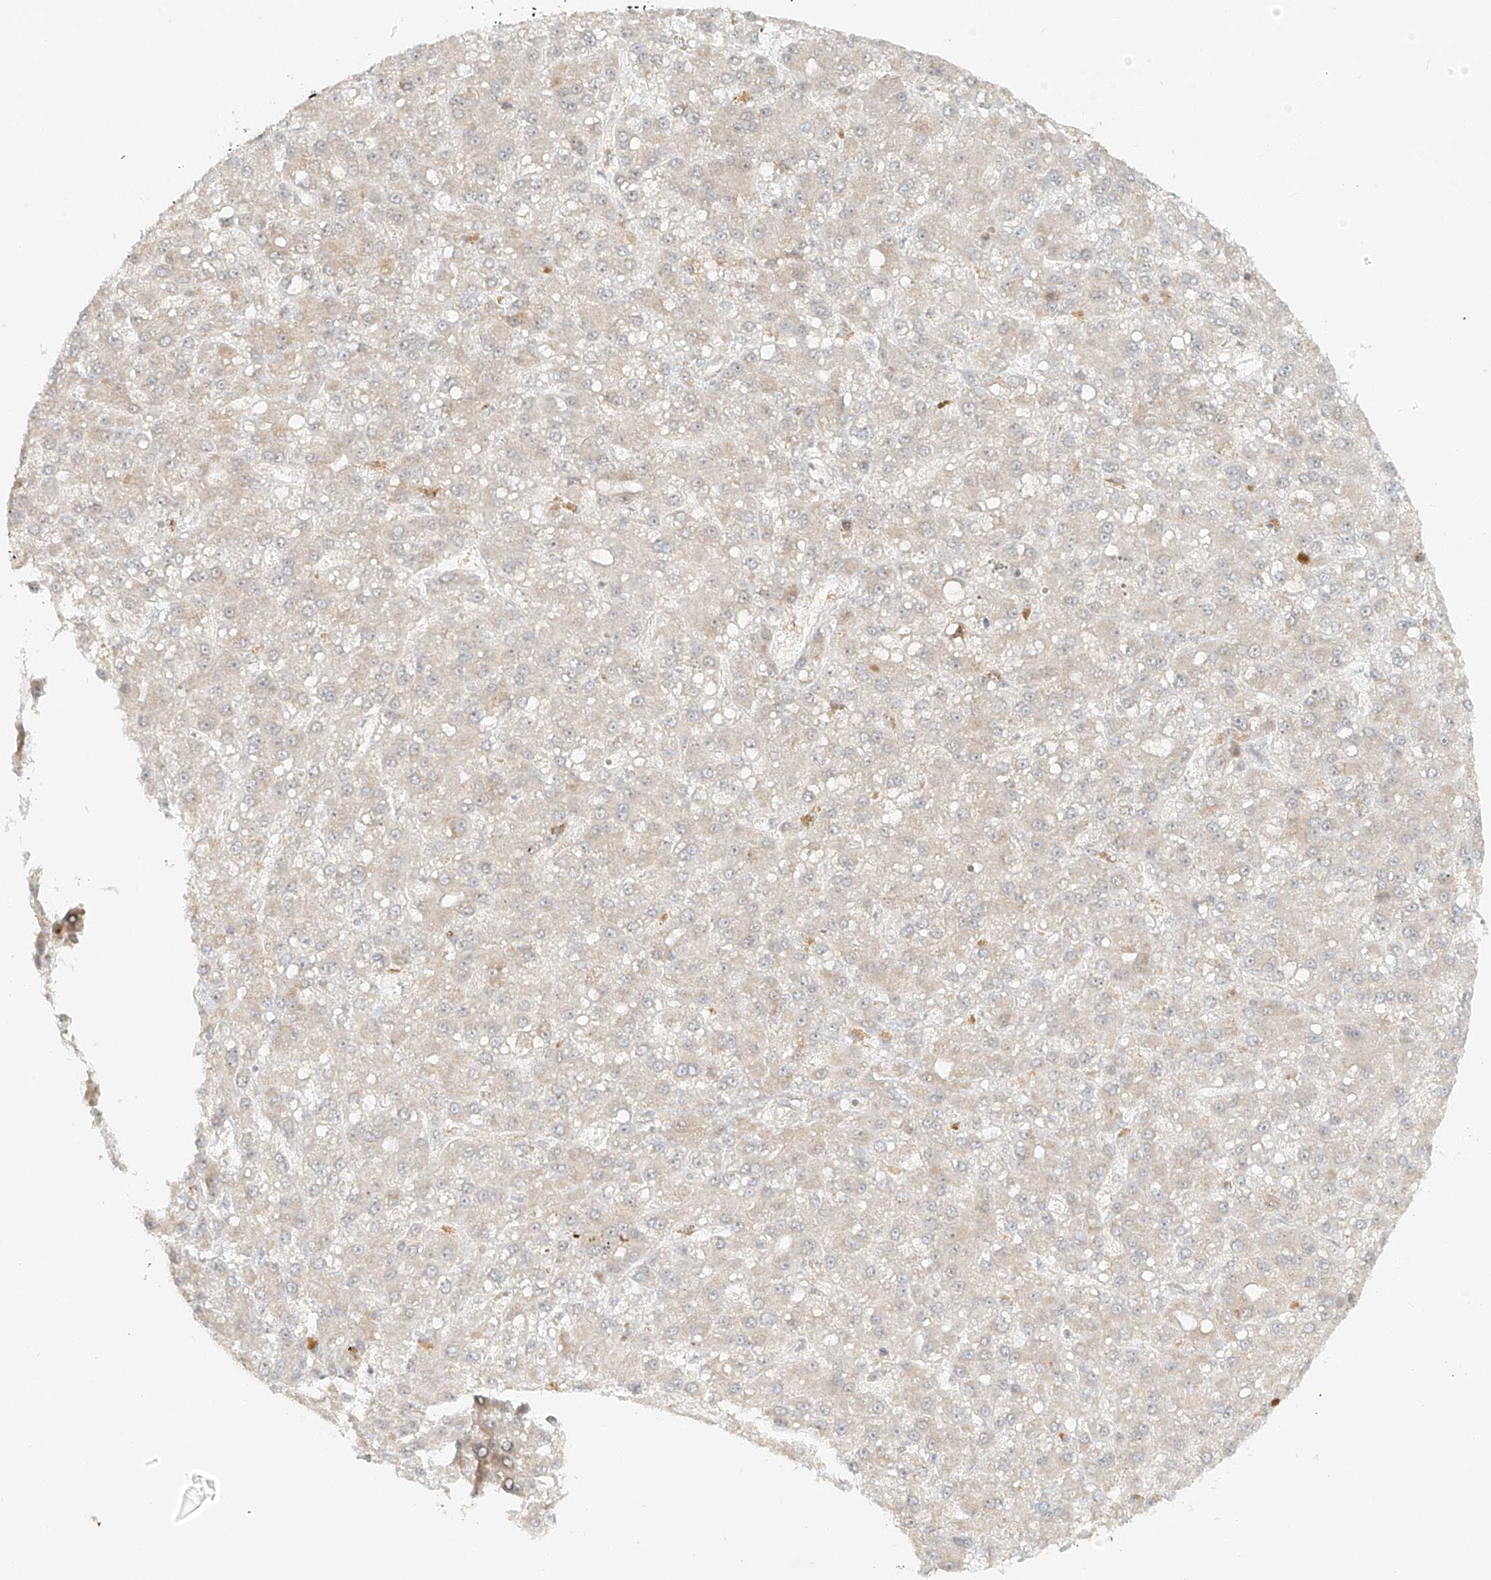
{"staining": {"intensity": "negative", "quantity": "none", "location": "none"}, "tissue": "liver cancer", "cell_type": "Tumor cells", "image_type": "cancer", "snomed": [{"axis": "morphology", "description": "Carcinoma, Hepatocellular, NOS"}, {"axis": "topography", "description": "Liver"}], "caption": "Human liver cancer stained for a protein using immunohistochemistry reveals no positivity in tumor cells.", "gene": "MIPEP", "patient": {"sex": "male", "age": 67}}